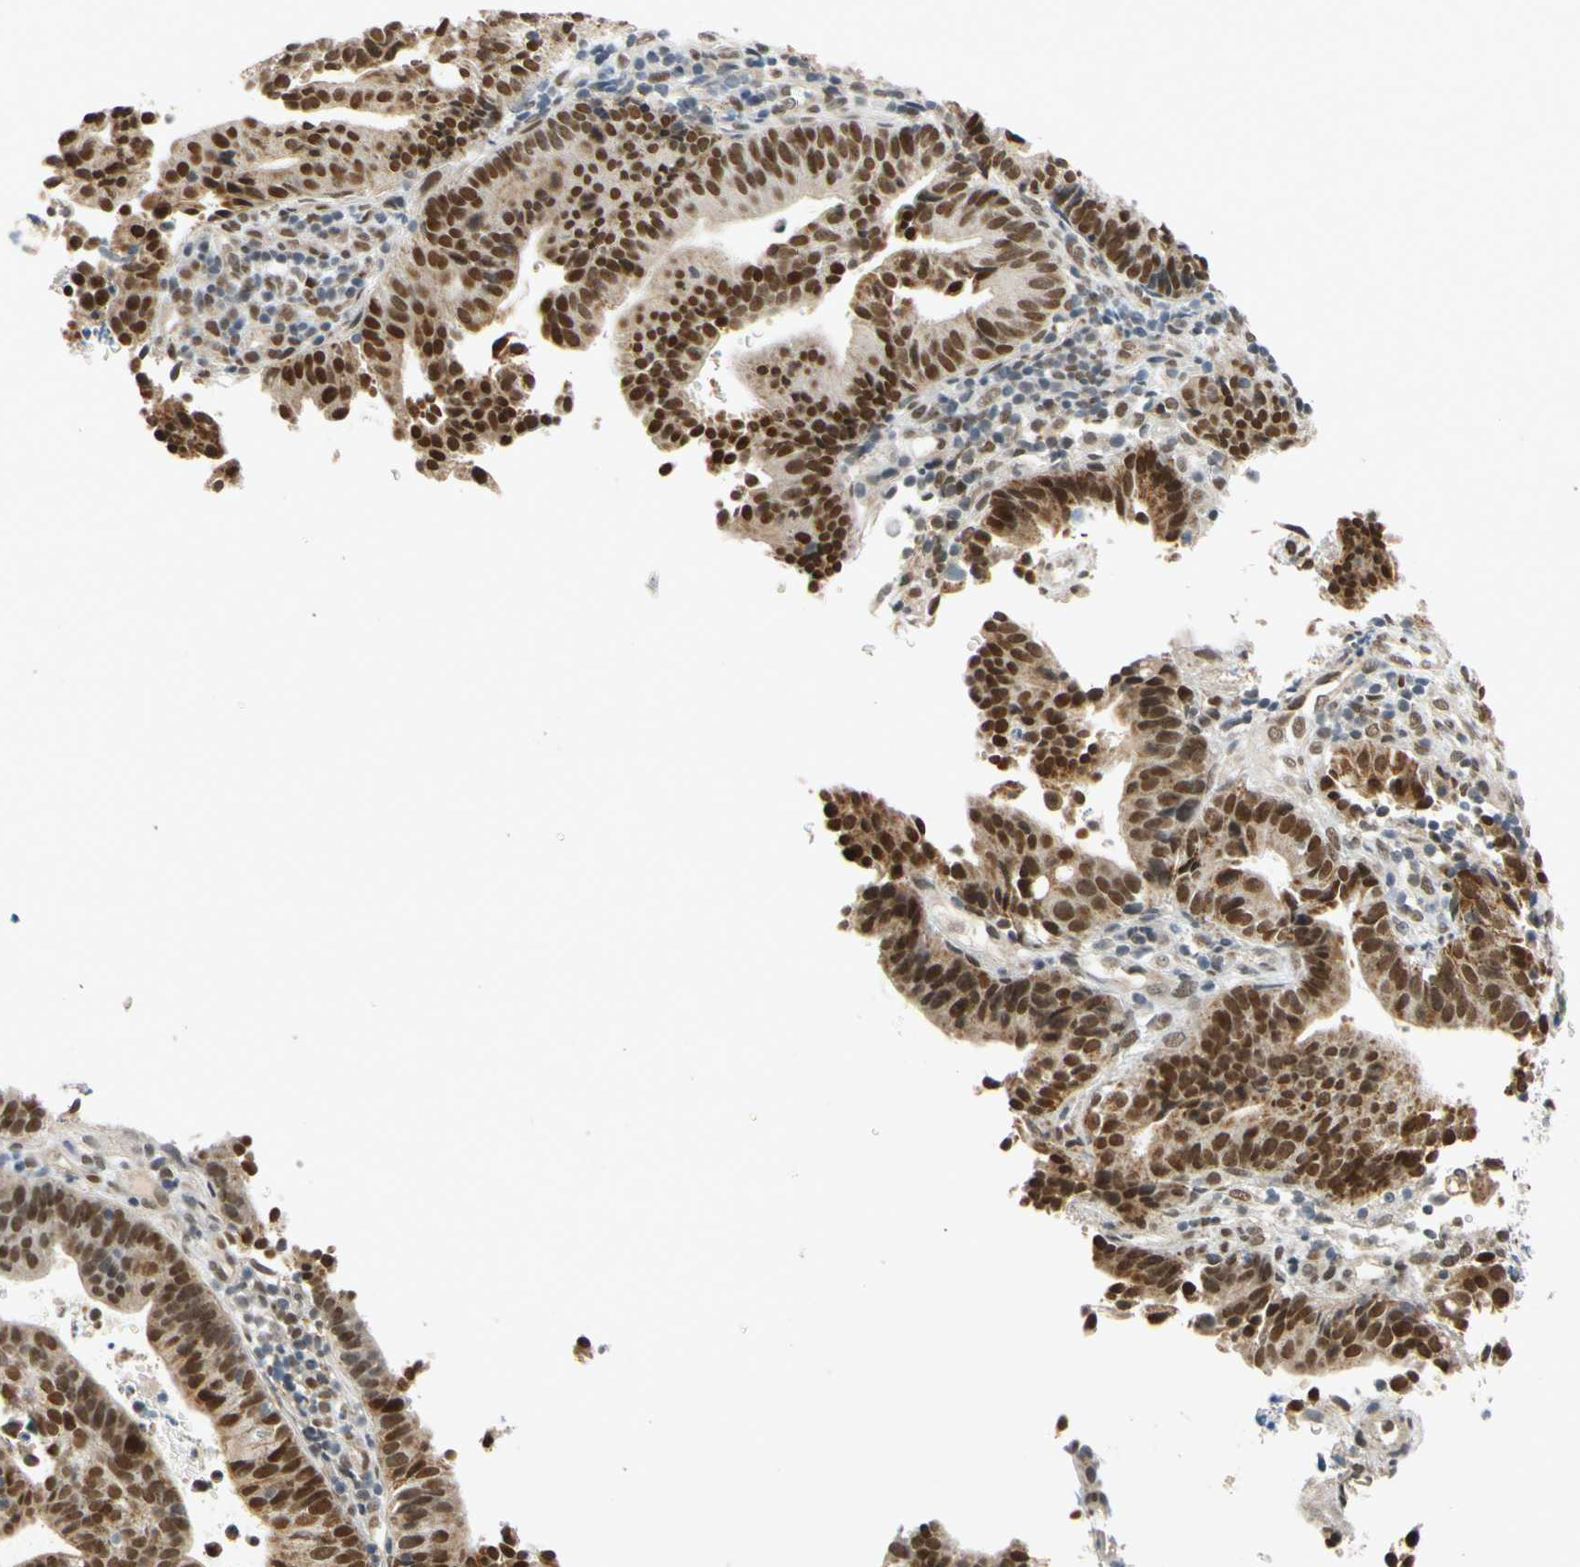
{"staining": {"intensity": "strong", "quantity": ">75%", "location": "cytoplasmic/membranous,nuclear"}, "tissue": "endometrial cancer", "cell_type": "Tumor cells", "image_type": "cancer", "snomed": [{"axis": "morphology", "description": "Adenocarcinoma, NOS"}, {"axis": "topography", "description": "Uterus"}], "caption": "A histopathology image of endometrial cancer (adenocarcinoma) stained for a protein demonstrates strong cytoplasmic/membranous and nuclear brown staining in tumor cells. (DAB (3,3'-diaminobenzidine) = brown stain, brightfield microscopy at high magnification).", "gene": "POGZ", "patient": {"sex": "female", "age": 83}}